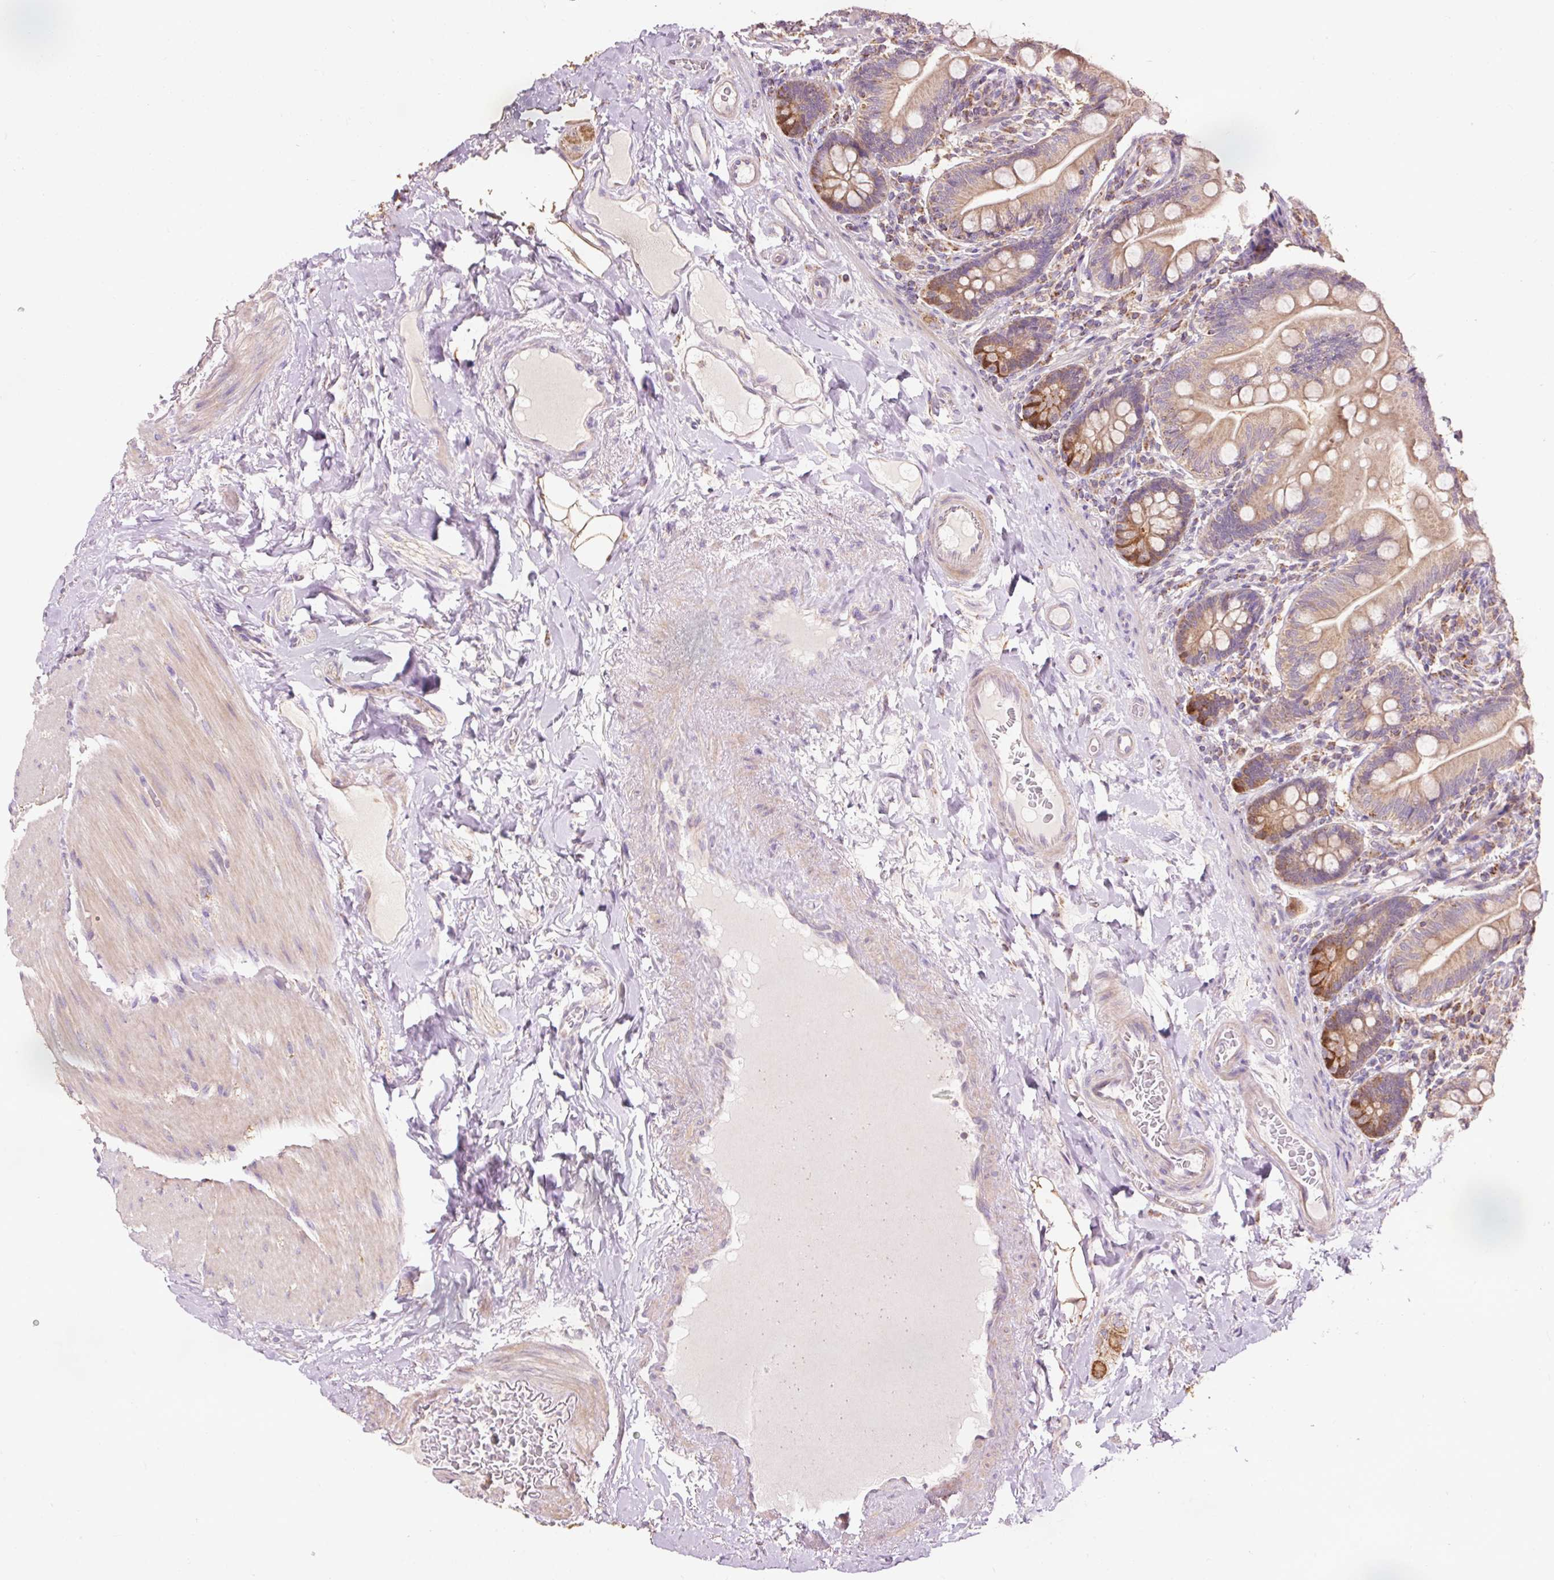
{"staining": {"intensity": "moderate", "quantity": "25%-75%", "location": "cytoplasmic/membranous"}, "tissue": "small intestine", "cell_type": "Glandular cells", "image_type": "normal", "snomed": [{"axis": "morphology", "description": "Normal tissue, NOS"}, {"axis": "topography", "description": "Small intestine"}], "caption": "Unremarkable small intestine was stained to show a protein in brown. There is medium levels of moderate cytoplasmic/membranous expression in approximately 25%-75% of glandular cells.", "gene": "PRDX5", "patient": {"sex": "female", "age": 64}}